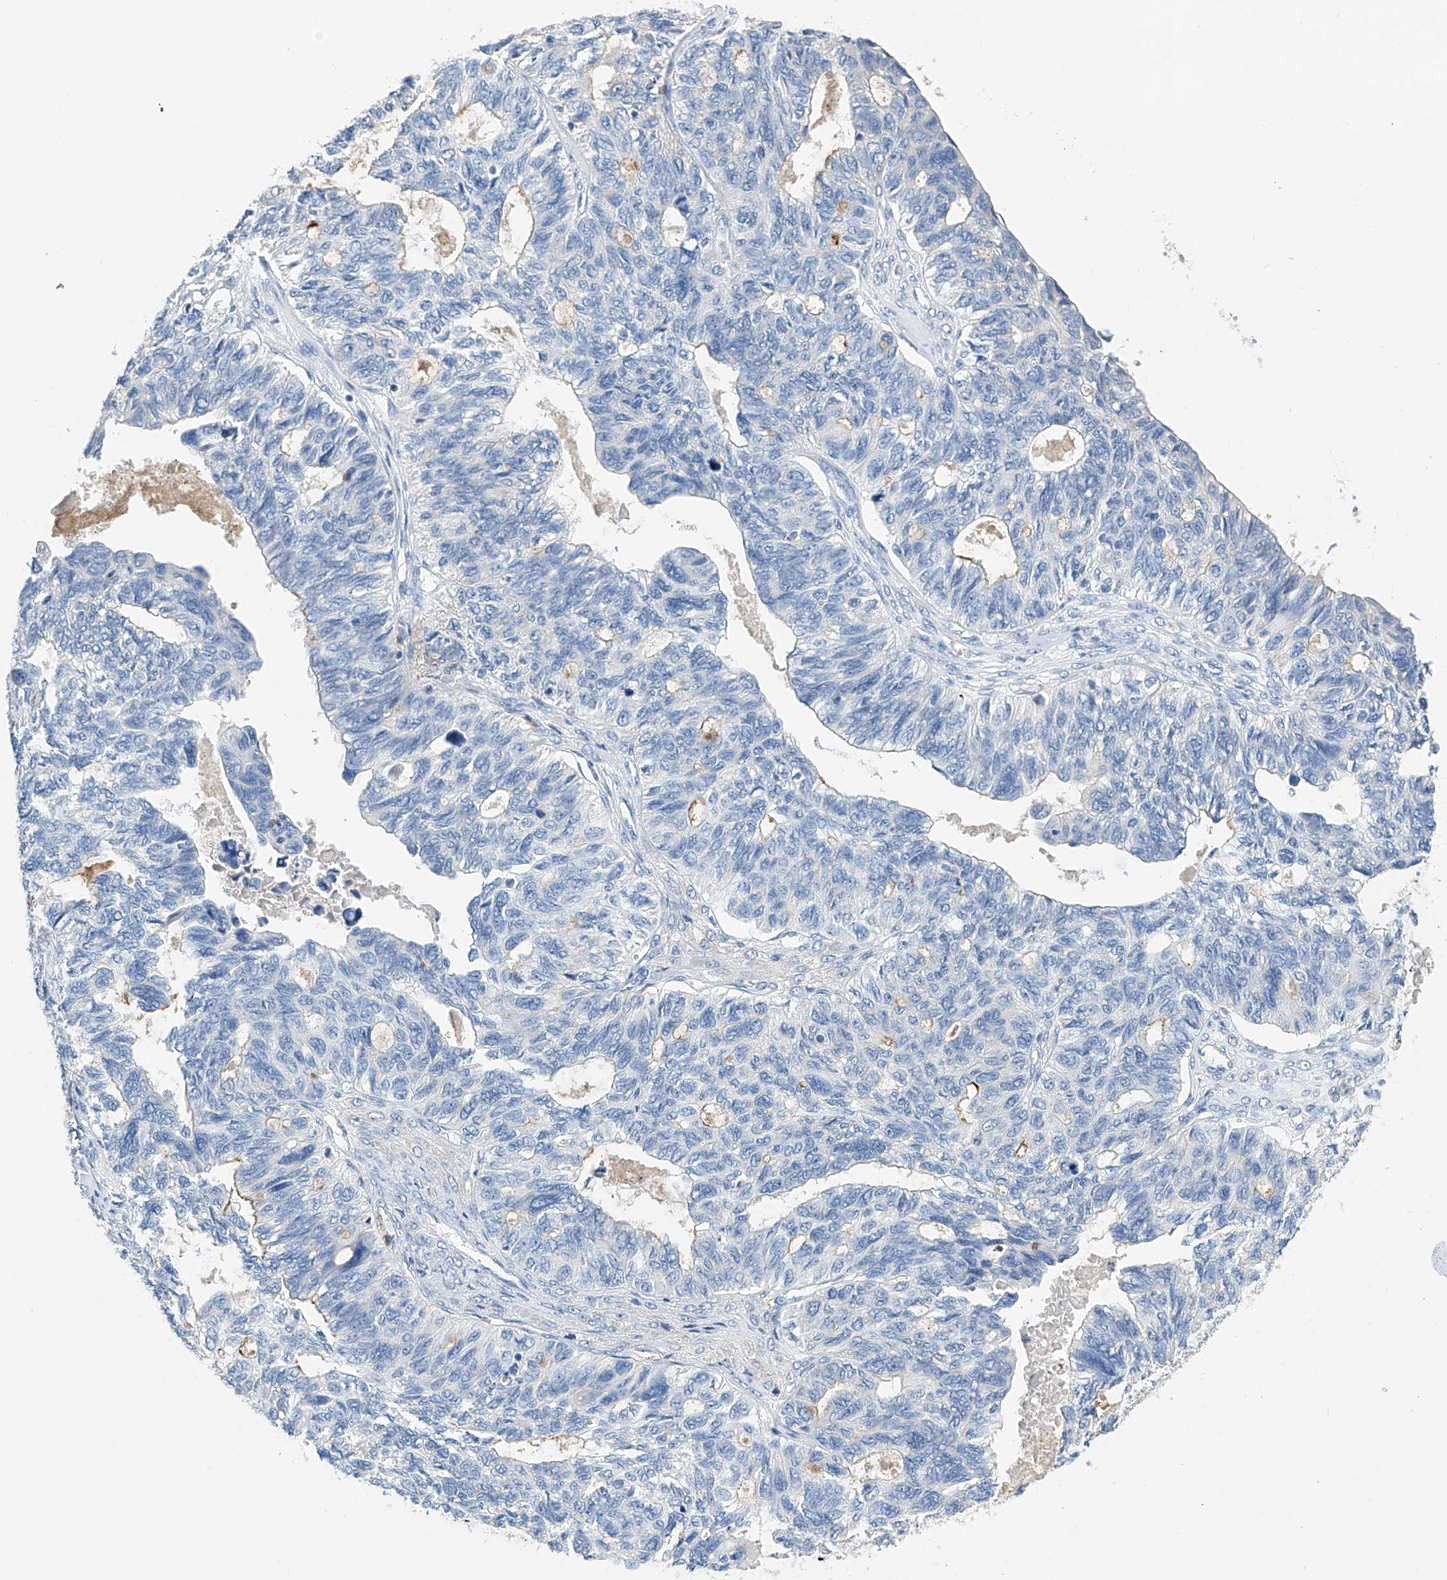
{"staining": {"intensity": "negative", "quantity": "none", "location": "none"}, "tissue": "ovarian cancer", "cell_type": "Tumor cells", "image_type": "cancer", "snomed": [{"axis": "morphology", "description": "Cystadenocarcinoma, serous, NOS"}, {"axis": "topography", "description": "Ovary"}], "caption": "A high-resolution image shows IHC staining of ovarian cancer, which displays no significant staining in tumor cells. Brightfield microscopy of immunohistochemistry stained with DAB (brown) and hematoxylin (blue), captured at high magnification.", "gene": "GPC4", "patient": {"sex": "female", "age": 79}}